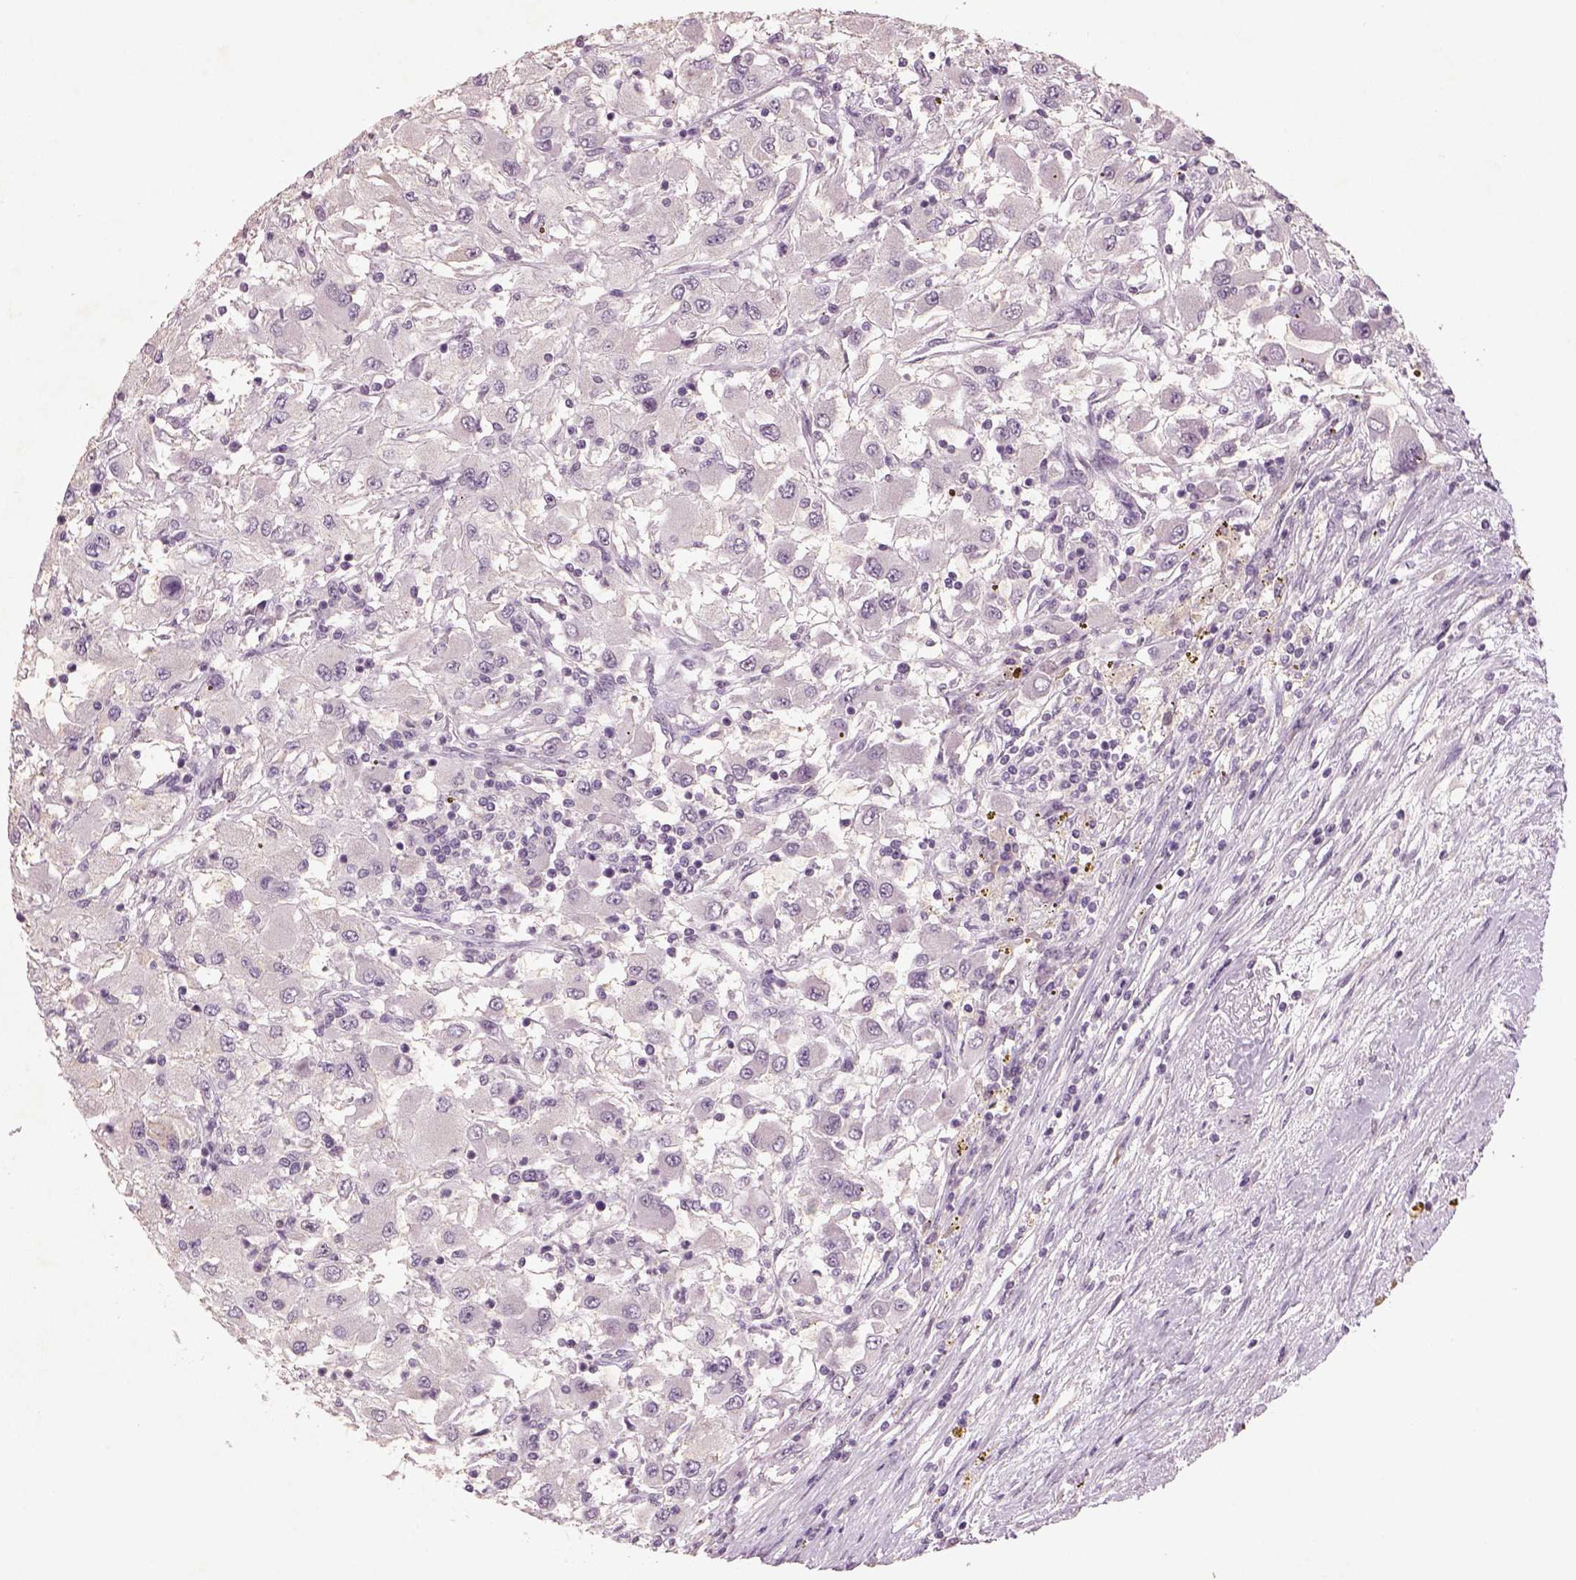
{"staining": {"intensity": "negative", "quantity": "none", "location": "none"}, "tissue": "renal cancer", "cell_type": "Tumor cells", "image_type": "cancer", "snomed": [{"axis": "morphology", "description": "Adenocarcinoma, NOS"}, {"axis": "topography", "description": "Kidney"}], "caption": "High power microscopy micrograph of an IHC image of adenocarcinoma (renal), revealing no significant positivity in tumor cells.", "gene": "GDNF", "patient": {"sex": "female", "age": 67}}